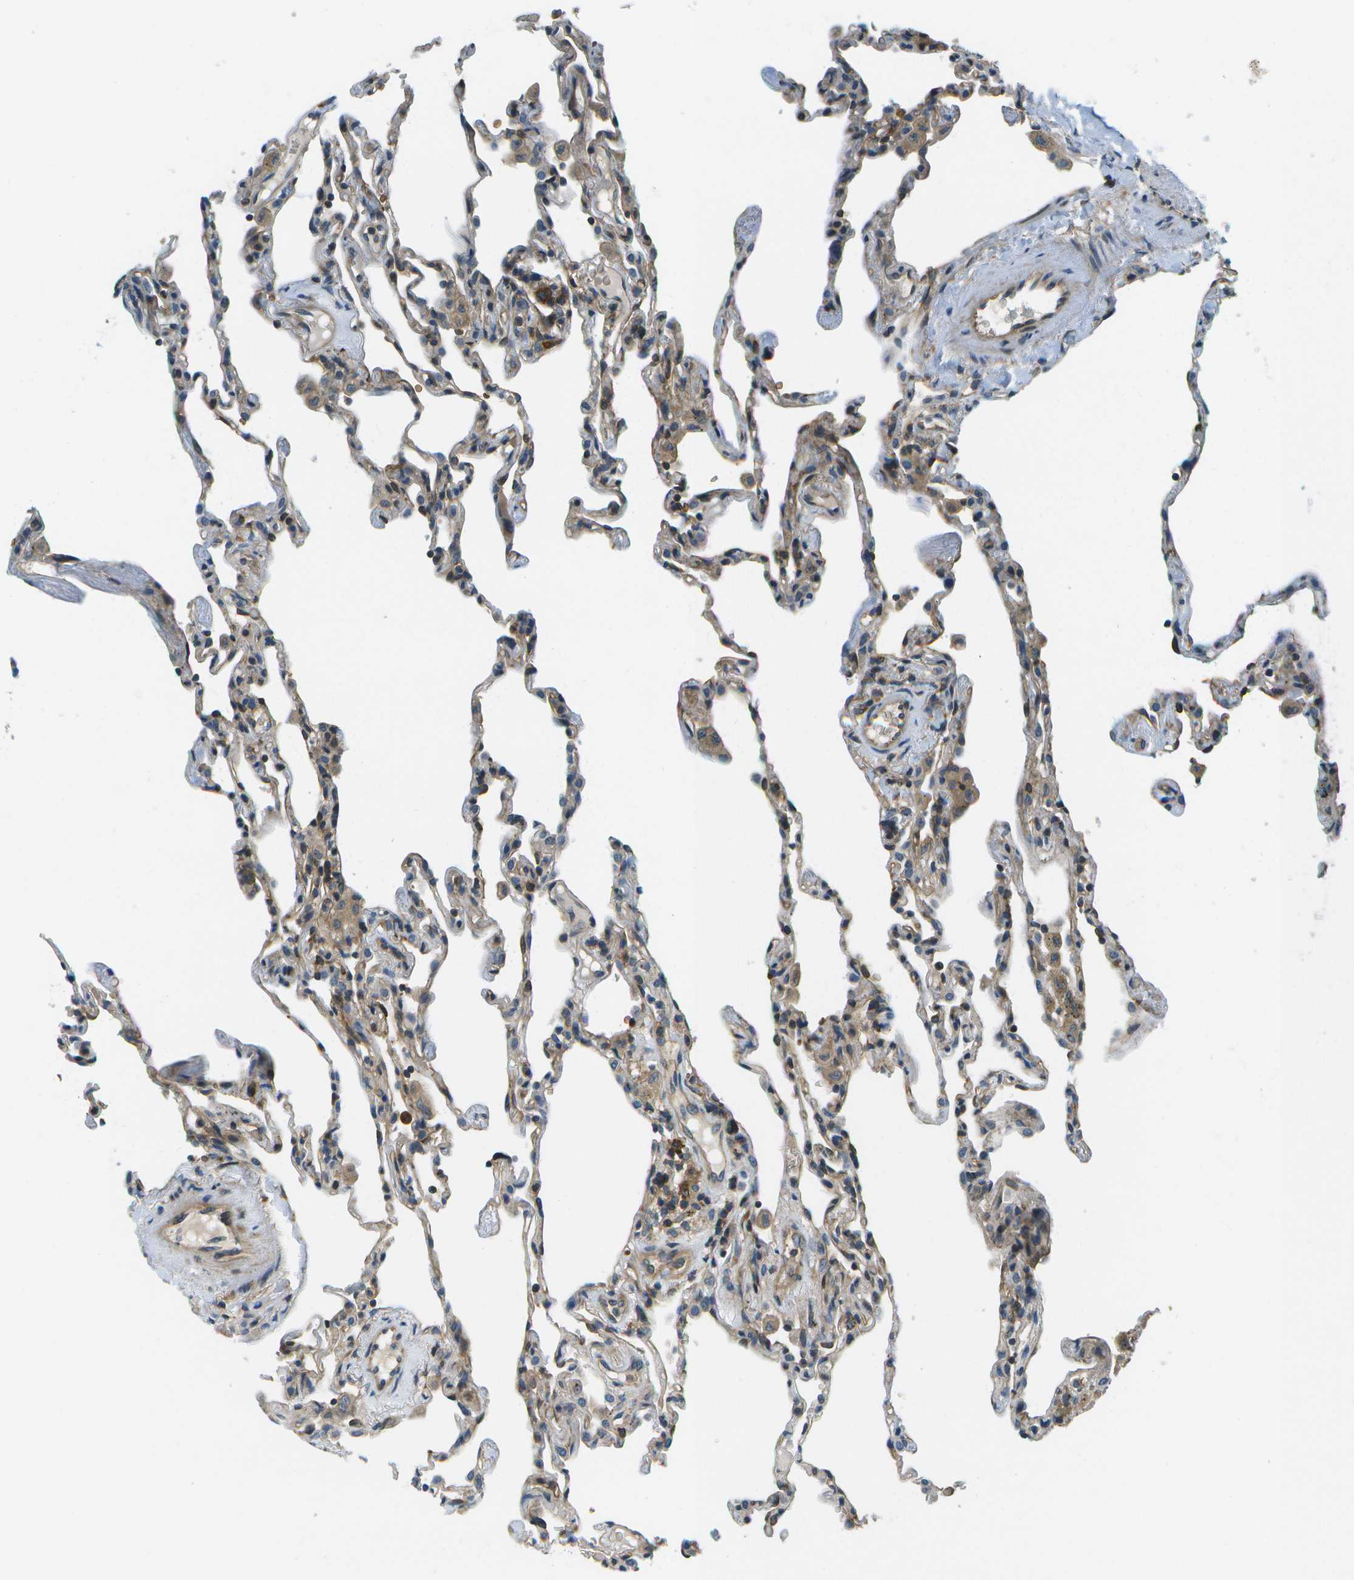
{"staining": {"intensity": "weak", "quantity": "25%-75%", "location": "cytoplasmic/membranous"}, "tissue": "lung", "cell_type": "Alveolar cells", "image_type": "normal", "snomed": [{"axis": "morphology", "description": "Normal tissue, NOS"}, {"axis": "topography", "description": "Lung"}], "caption": "Immunohistochemical staining of normal human lung displays weak cytoplasmic/membranous protein positivity in about 25%-75% of alveolar cells.", "gene": "CTIF", "patient": {"sex": "male", "age": 59}}